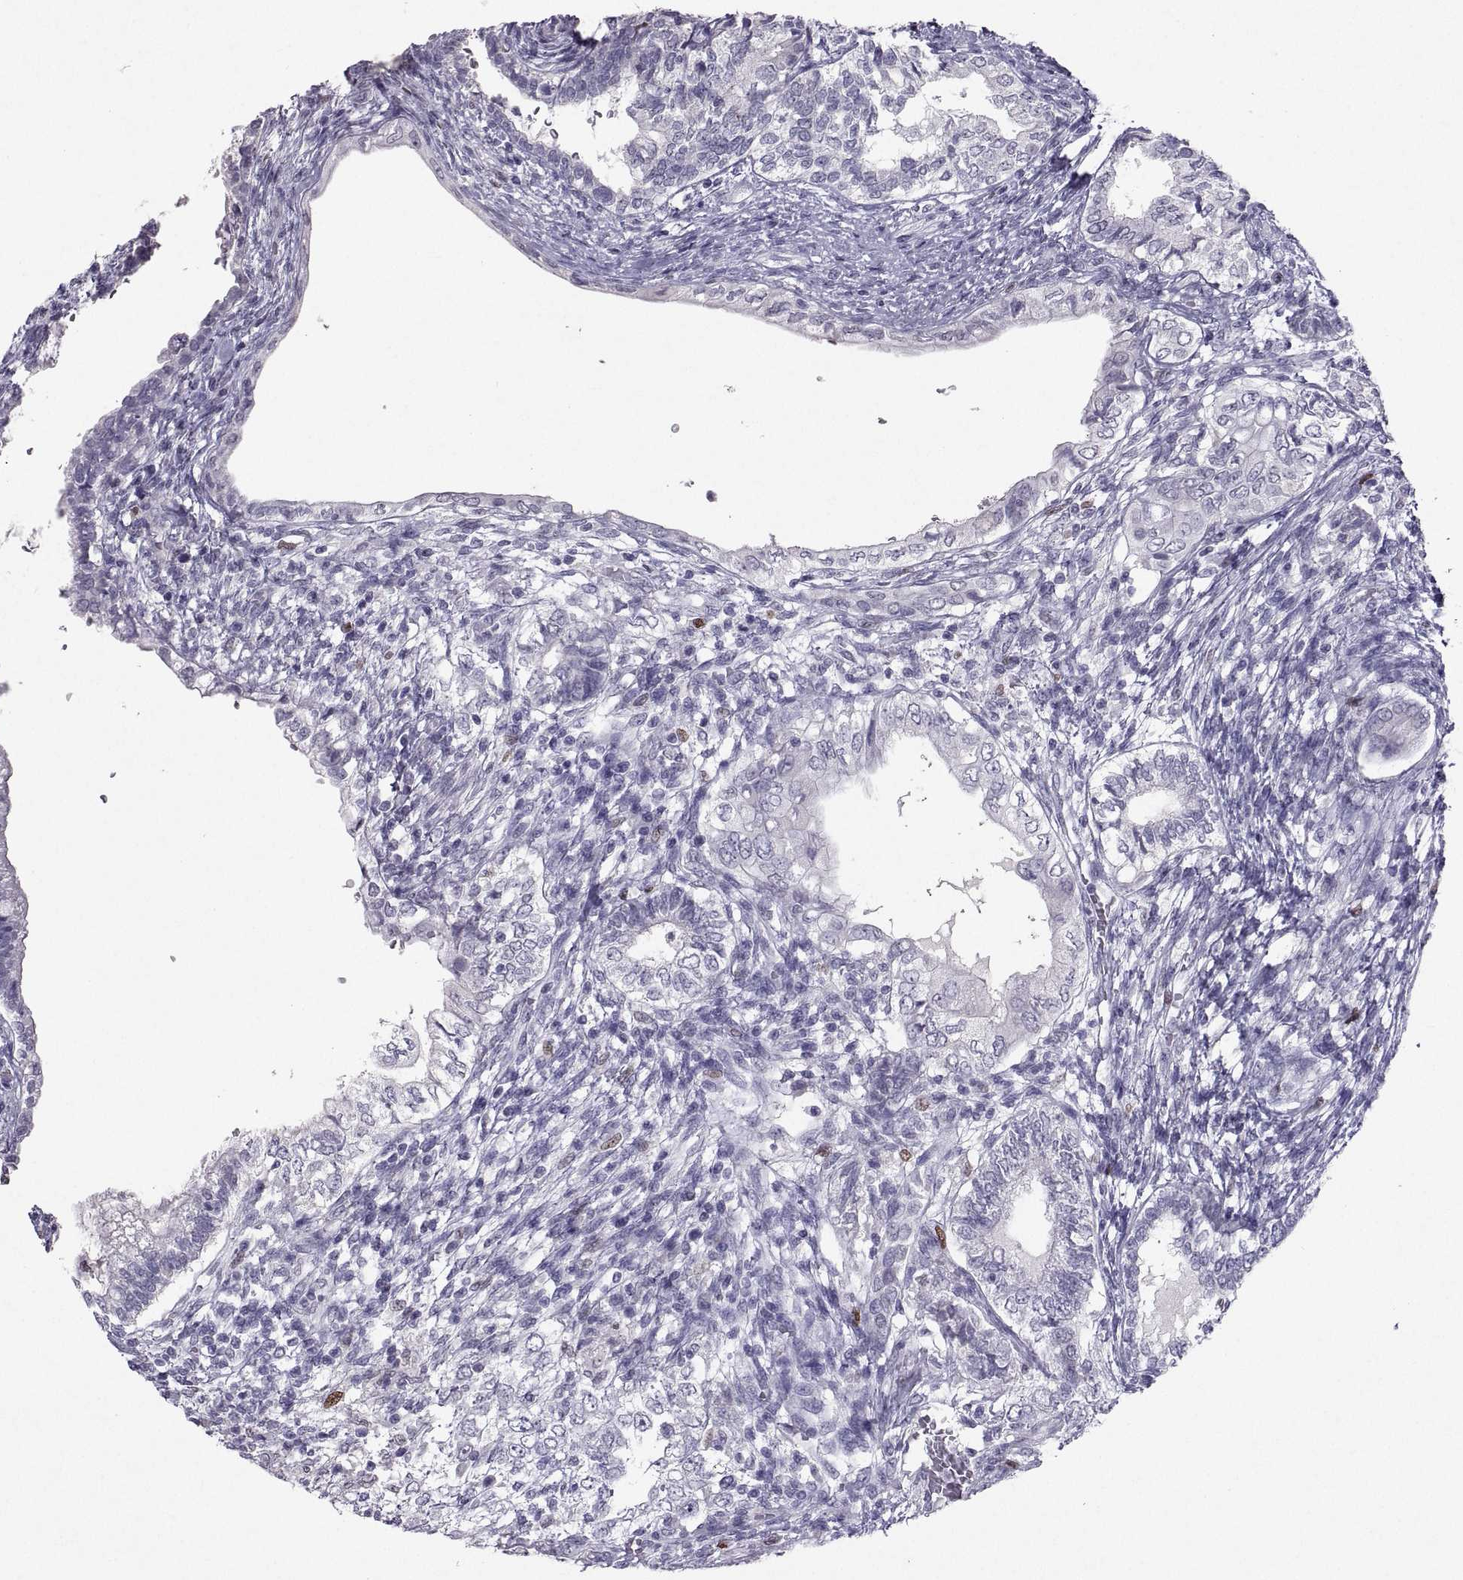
{"staining": {"intensity": "negative", "quantity": "none", "location": "none"}, "tissue": "testis cancer", "cell_type": "Tumor cells", "image_type": "cancer", "snomed": [{"axis": "morphology", "description": "Seminoma, NOS"}, {"axis": "morphology", "description": "Carcinoma, Embryonal, NOS"}, {"axis": "topography", "description": "Testis"}], "caption": "This is an IHC photomicrograph of human testis cancer. There is no staining in tumor cells.", "gene": "SOX21", "patient": {"sex": "male", "age": 41}}